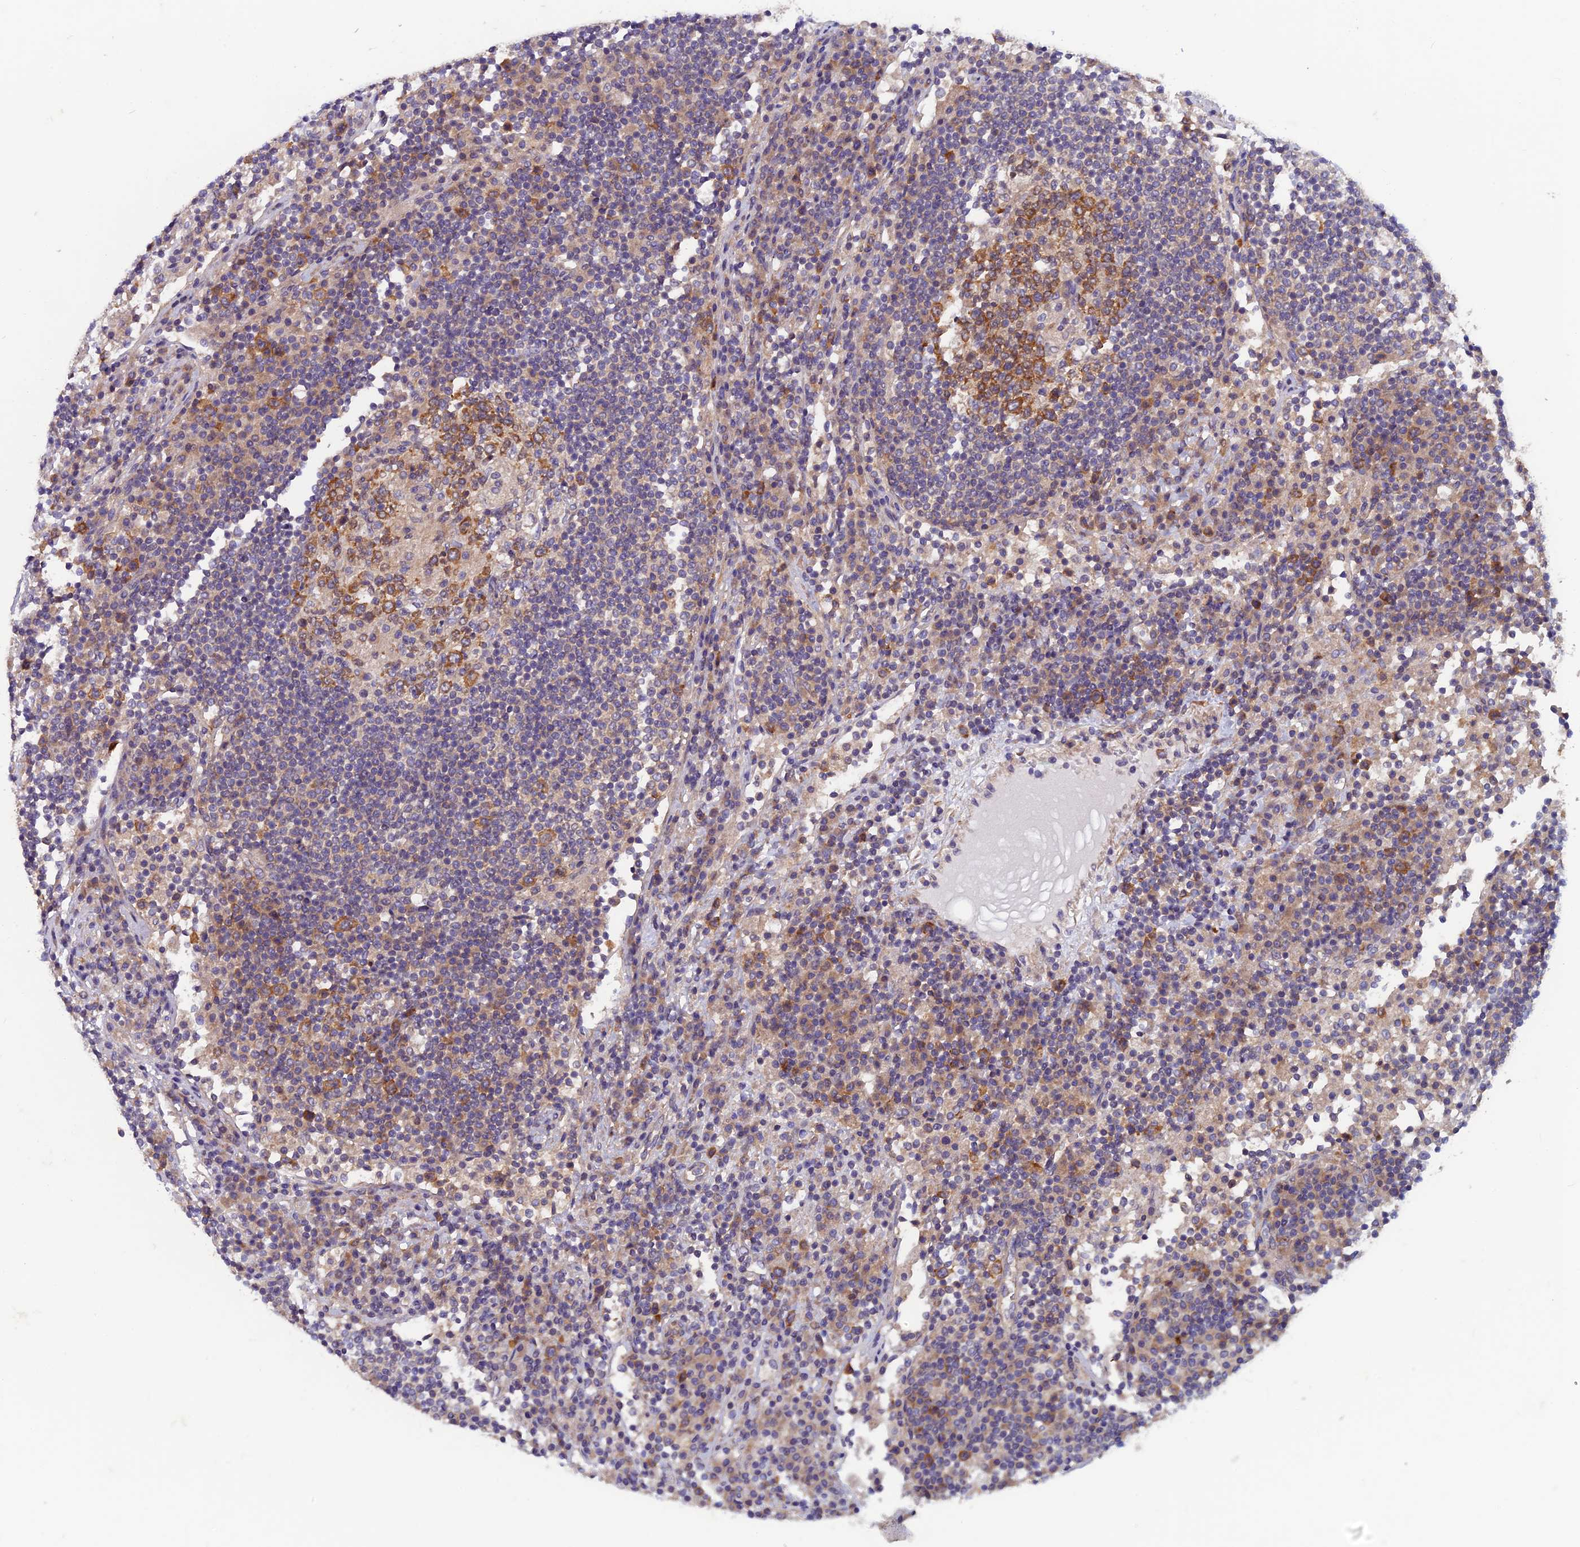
{"staining": {"intensity": "strong", "quantity": "25%-75%", "location": "cytoplasmic/membranous"}, "tissue": "lymph node", "cell_type": "Germinal center cells", "image_type": "normal", "snomed": [{"axis": "morphology", "description": "Normal tissue, NOS"}, {"axis": "topography", "description": "Lymph node"}], "caption": "Strong cytoplasmic/membranous staining is appreciated in about 25%-75% of germinal center cells in normal lymph node.", "gene": "NCAPG", "patient": {"sex": "female", "age": 53}}